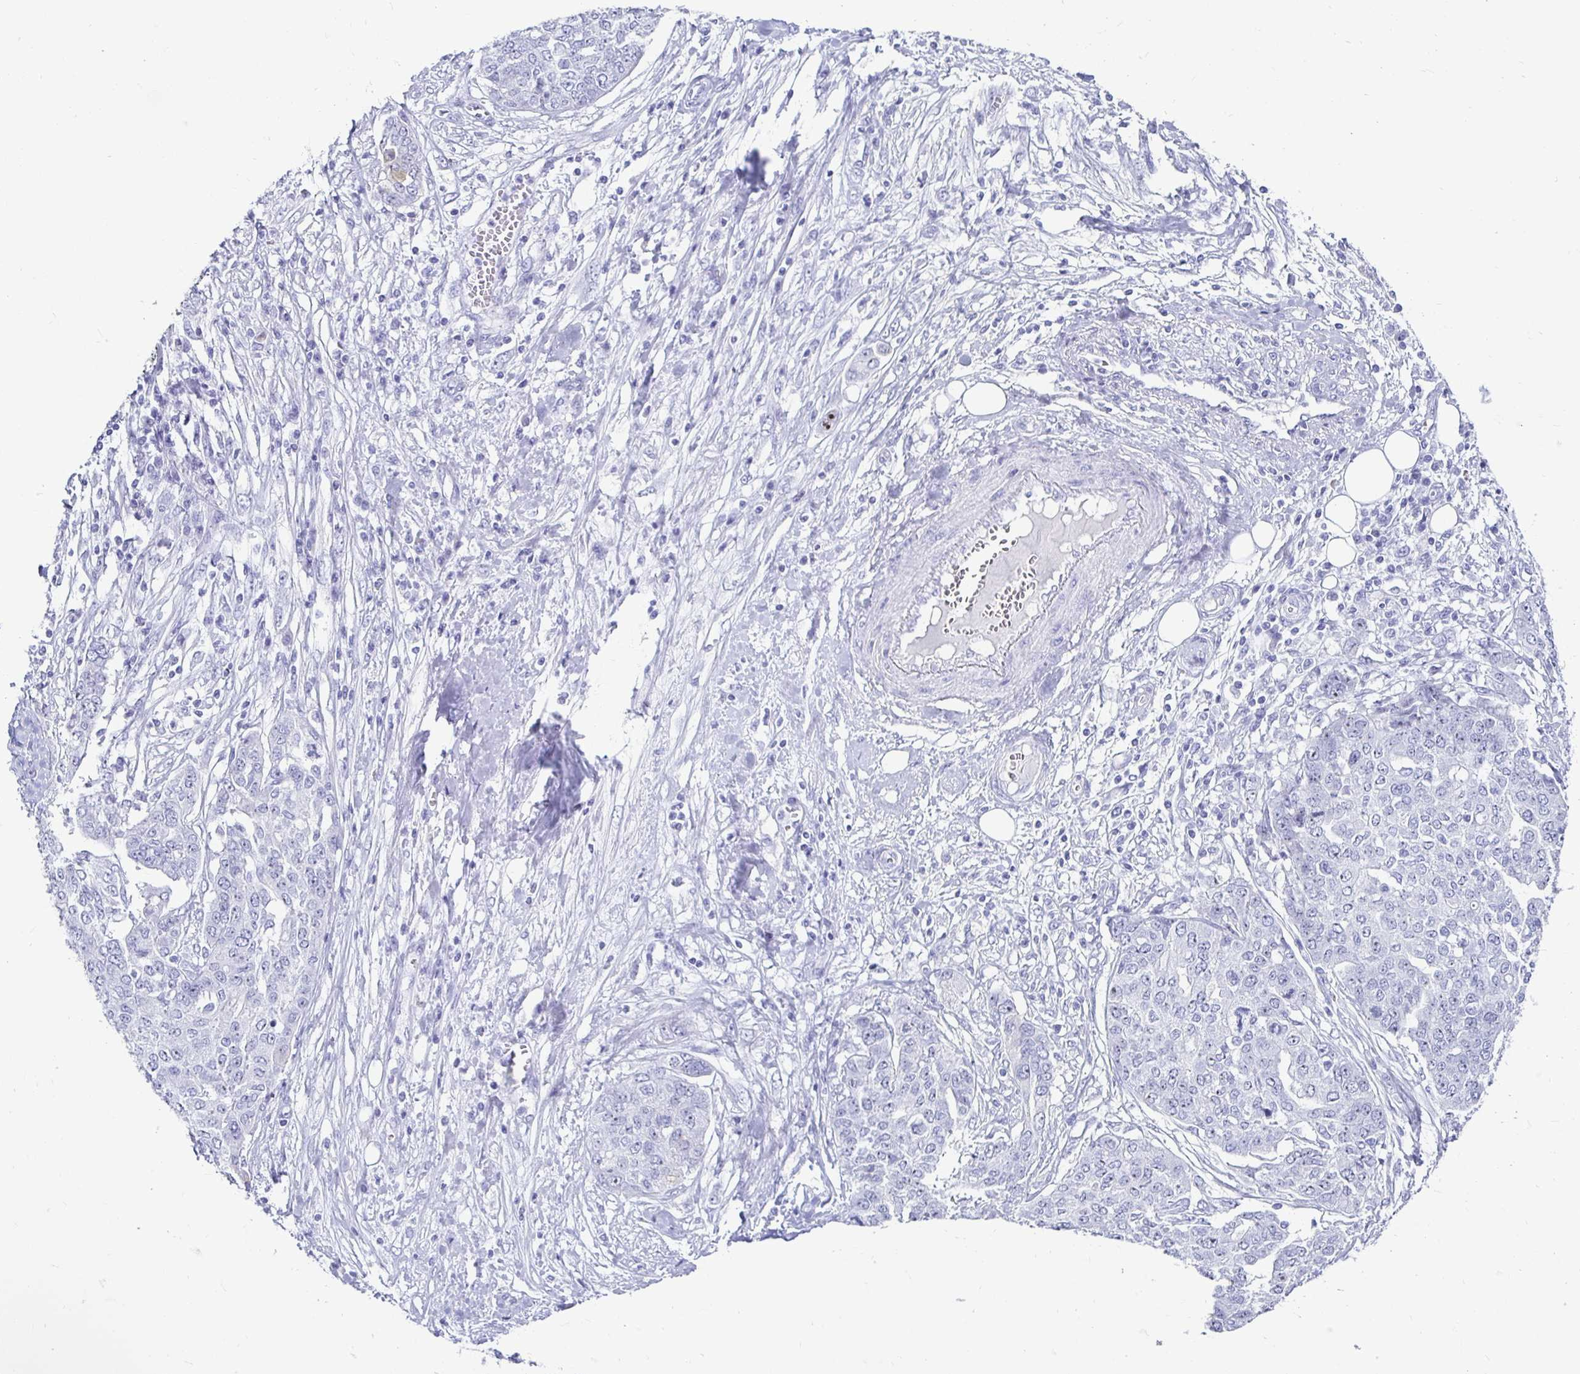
{"staining": {"intensity": "negative", "quantity": "none", "location": "none"}, "tissue": "ovarian cancer", "cell_type": "Tumor cells", "image_type": "cancer", "snomed": [{"axis": "morphology", "description": "Cystadenocarcinoma, serous, NOS"}, {"axis": "topography", "description": "Soft tissue"}, {"axis": "topography", "description": "Ovary"}], "caption": "Human serous cystadenocarcinoma (ovarian) stained for a protein using immunohistochemistry reveals no expression in tumor cells.", "gene": "CST6", "patient": {"sex": "female", "age": 57}}